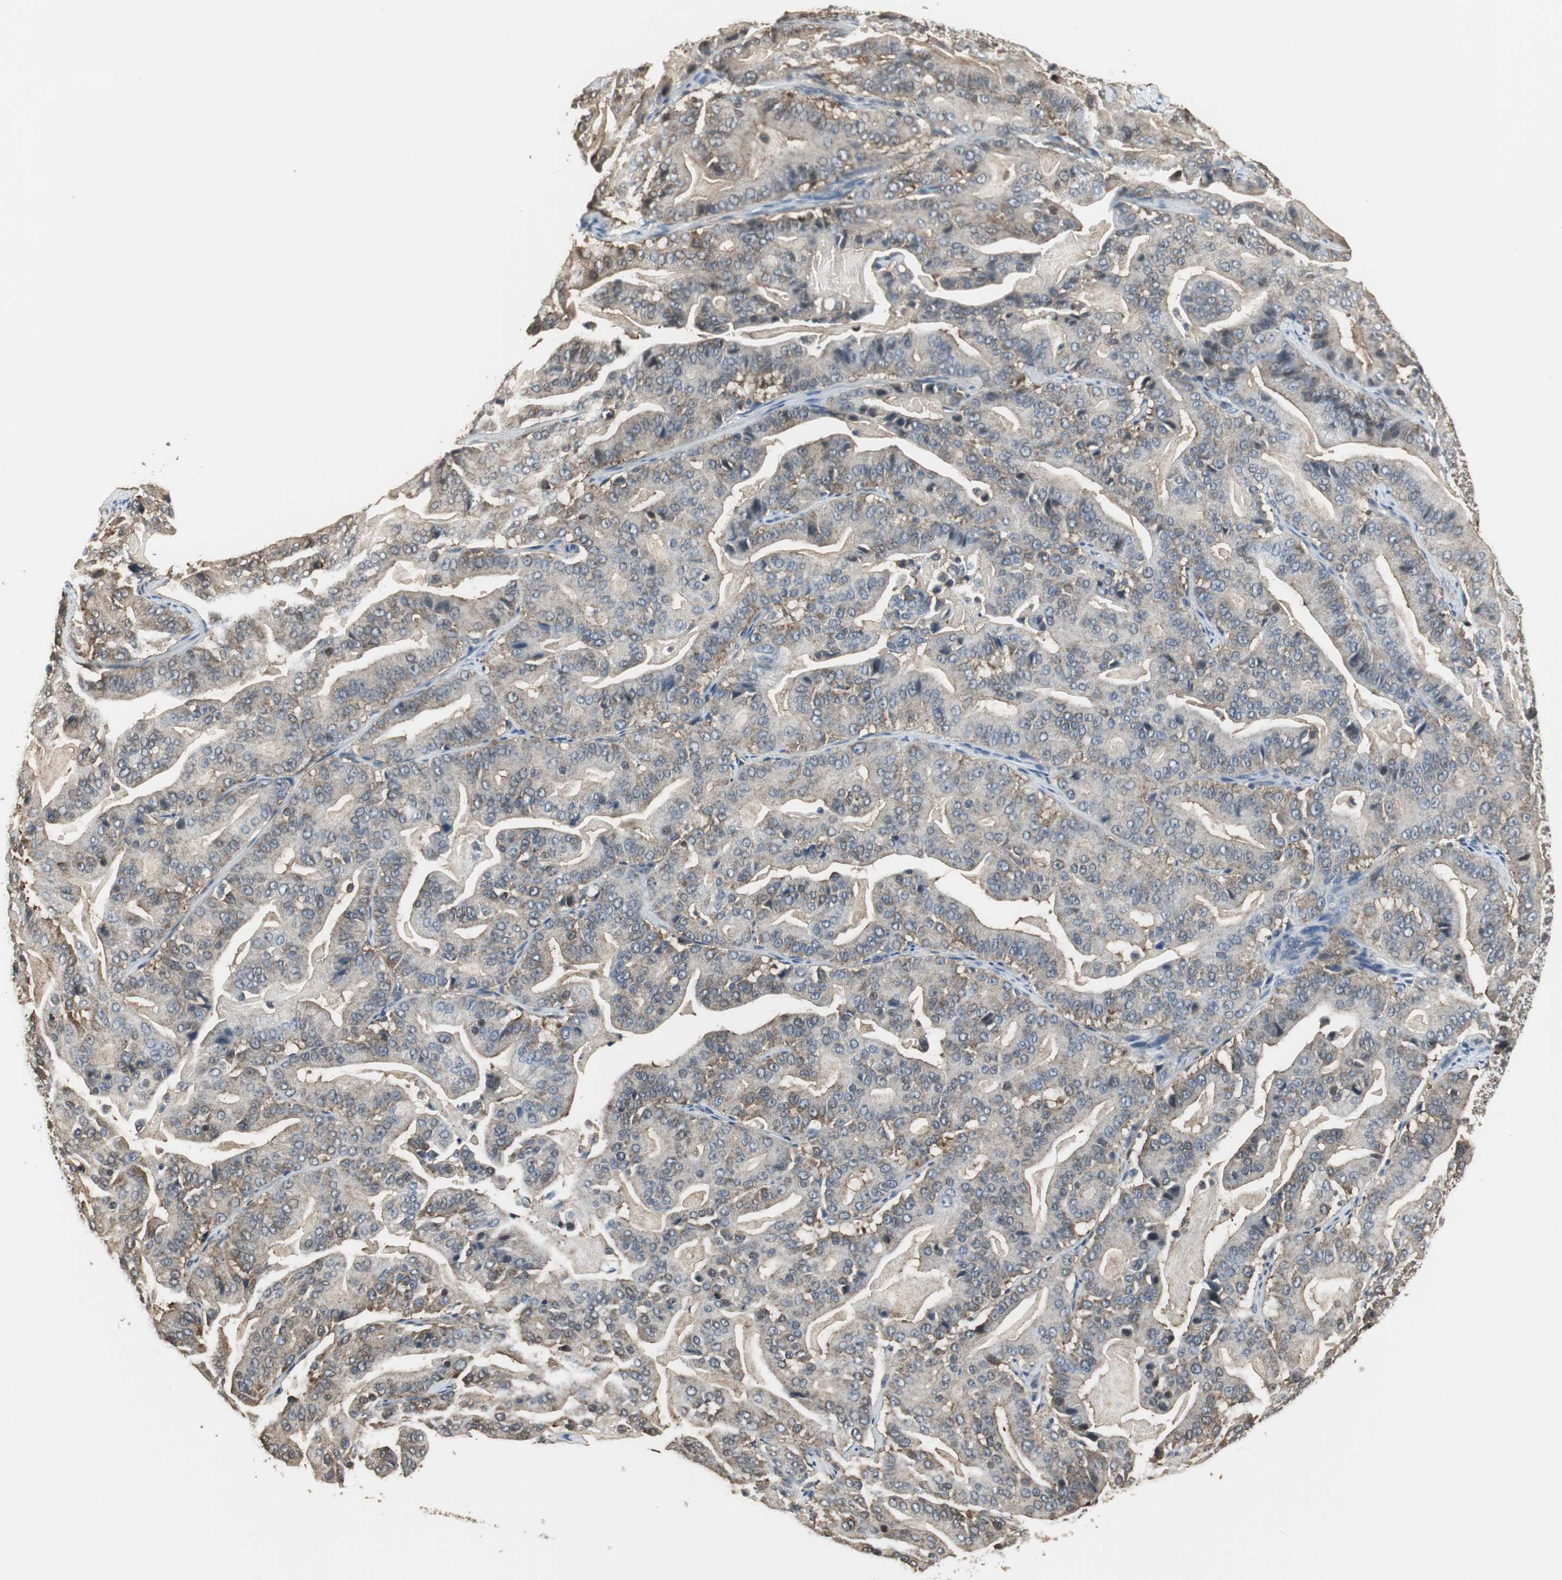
{"staining": {"intensity": "weak", "quantity": ">75%", "location": "cytoplasmic/membranous"}, "tissue": "pancreatic cancer", "cell_type": "Tumor cells", "image_type": "cancer", "snomed": [{"axis": "morphology", "description": "Adenocarcinoma, NOS"}, {"axis": "topography", "description": "Pancreas"}], "caption": "Protein positivity by immunohistochemistry shows weak cytoplasmic/membranous positivity in approximately >75% of tumor cells in pancreatic cancer.", "gene": "CCT5", "patient": {"sex": "male", "age": 63}}